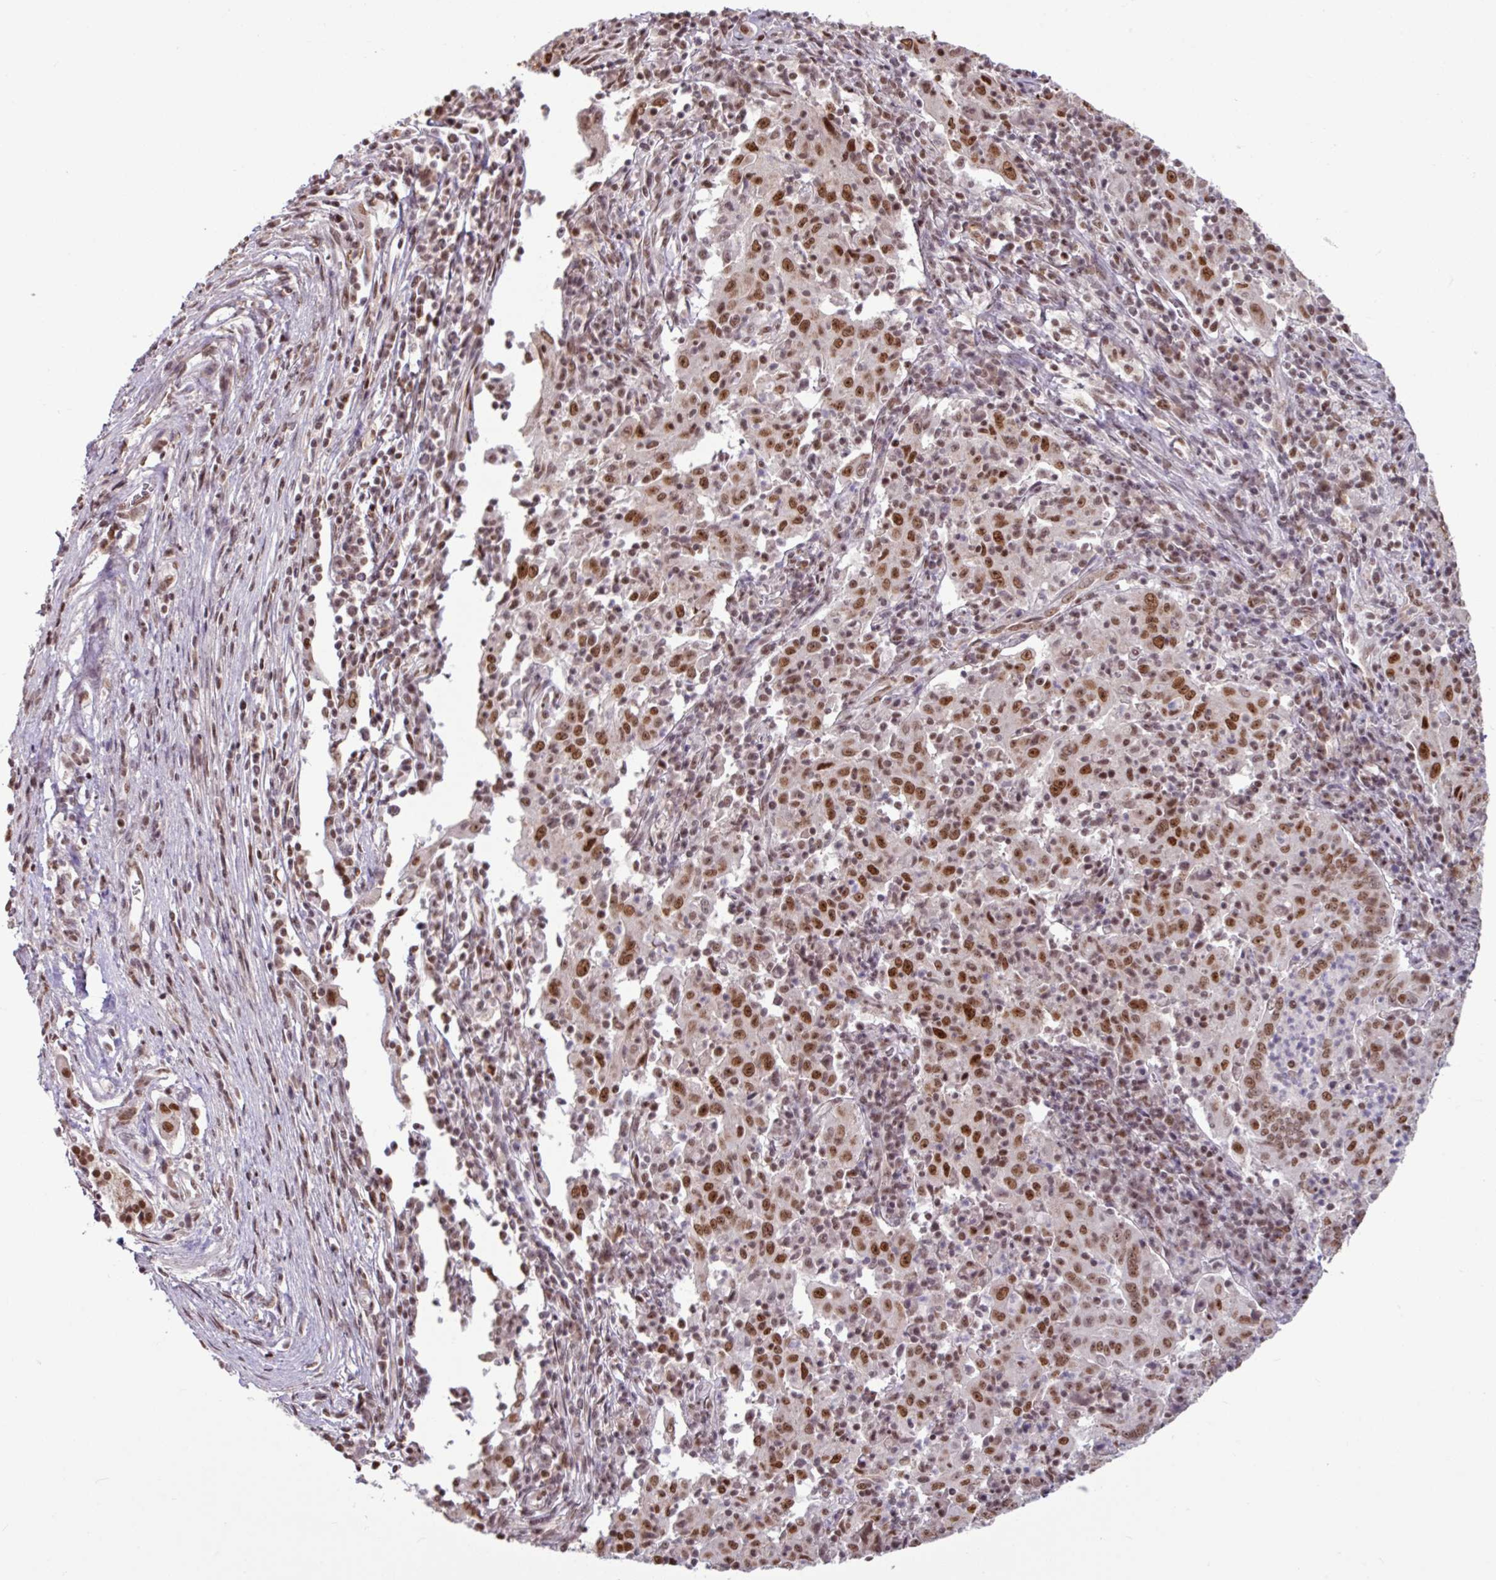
{"staining": {"intensity": "moderate", "quantity": ">75%", "location": "nuclear"}, "tissue": "pancreatic cancer", "cell_type": "Tumor cells", "image_type": "cancer", "snomed": [{"axis": "morphology", "description": "Adenocarcinoma, NOS"}, {"axis": "topography", "description": "Pancreas"}], "caption": "Human pancreatic adenocarcinoma stained for a protein (brown) shows moderate nuclear positive expression in approximately >75% of tumor cells.", "gene": "TDG", "patient": {"sex": "male", "age": 63}}